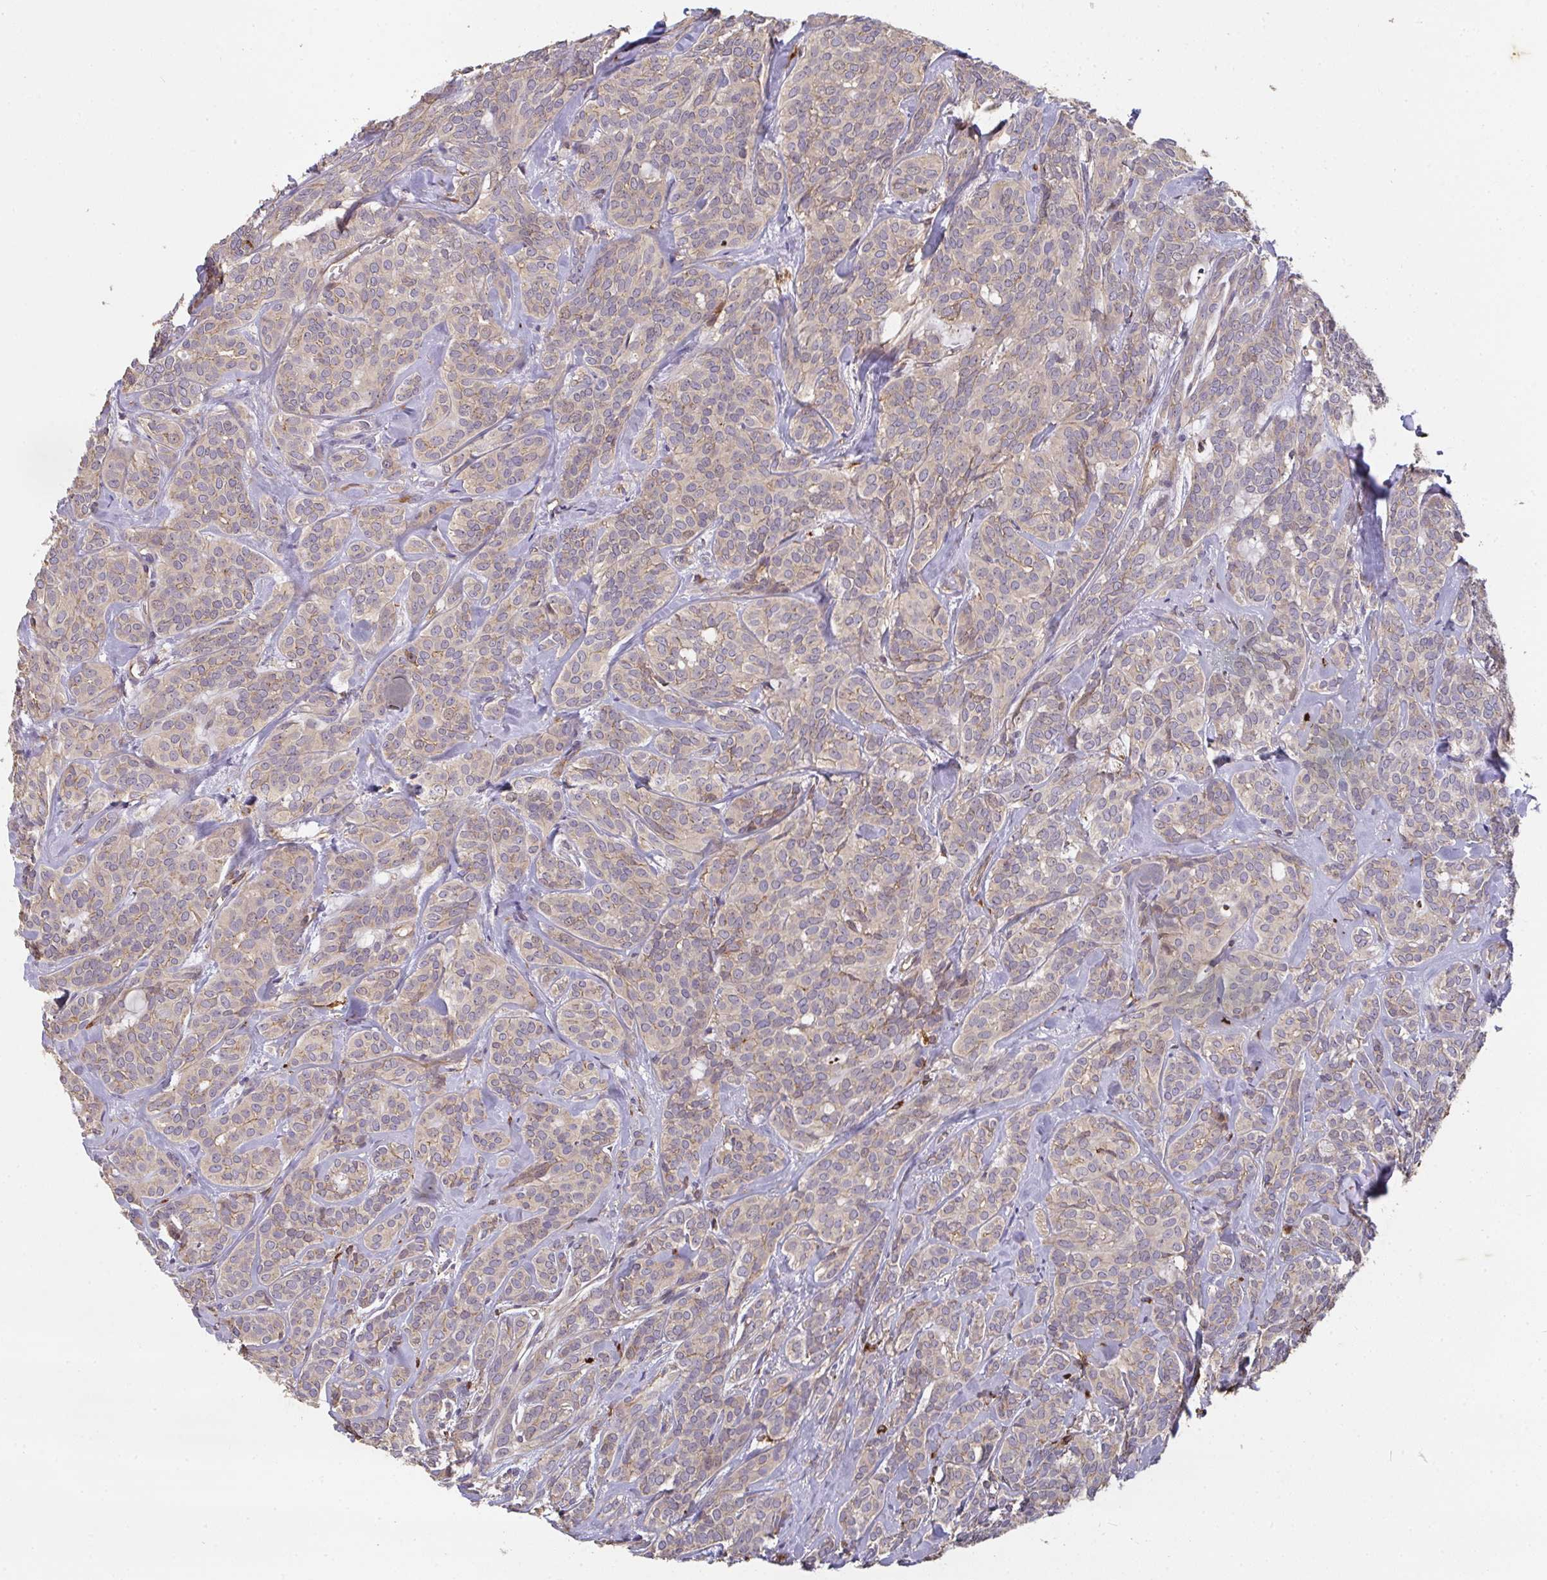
{"staining": {"intensity": "weak", "quantity": "25%-75%", "location": "cytoplasmic/membranous"}, "tissue": "head and neck cancer", "cell_type": "Tumor cells", "image_type": "cancer", "snomed": [{"axis": "morphology", "description": "Adenocarcinoma, NOS"}, {"axis": "topography", "description": "Head-Neck"}], "caption": "Head and neck adenocarcinoma stained with a brown dye displays weak cytoplasmic/membranous positive expression in about 25%-75% of tumor cells.", "gene": "TNMD", "patient": {"sex": "female", "age": 57}}